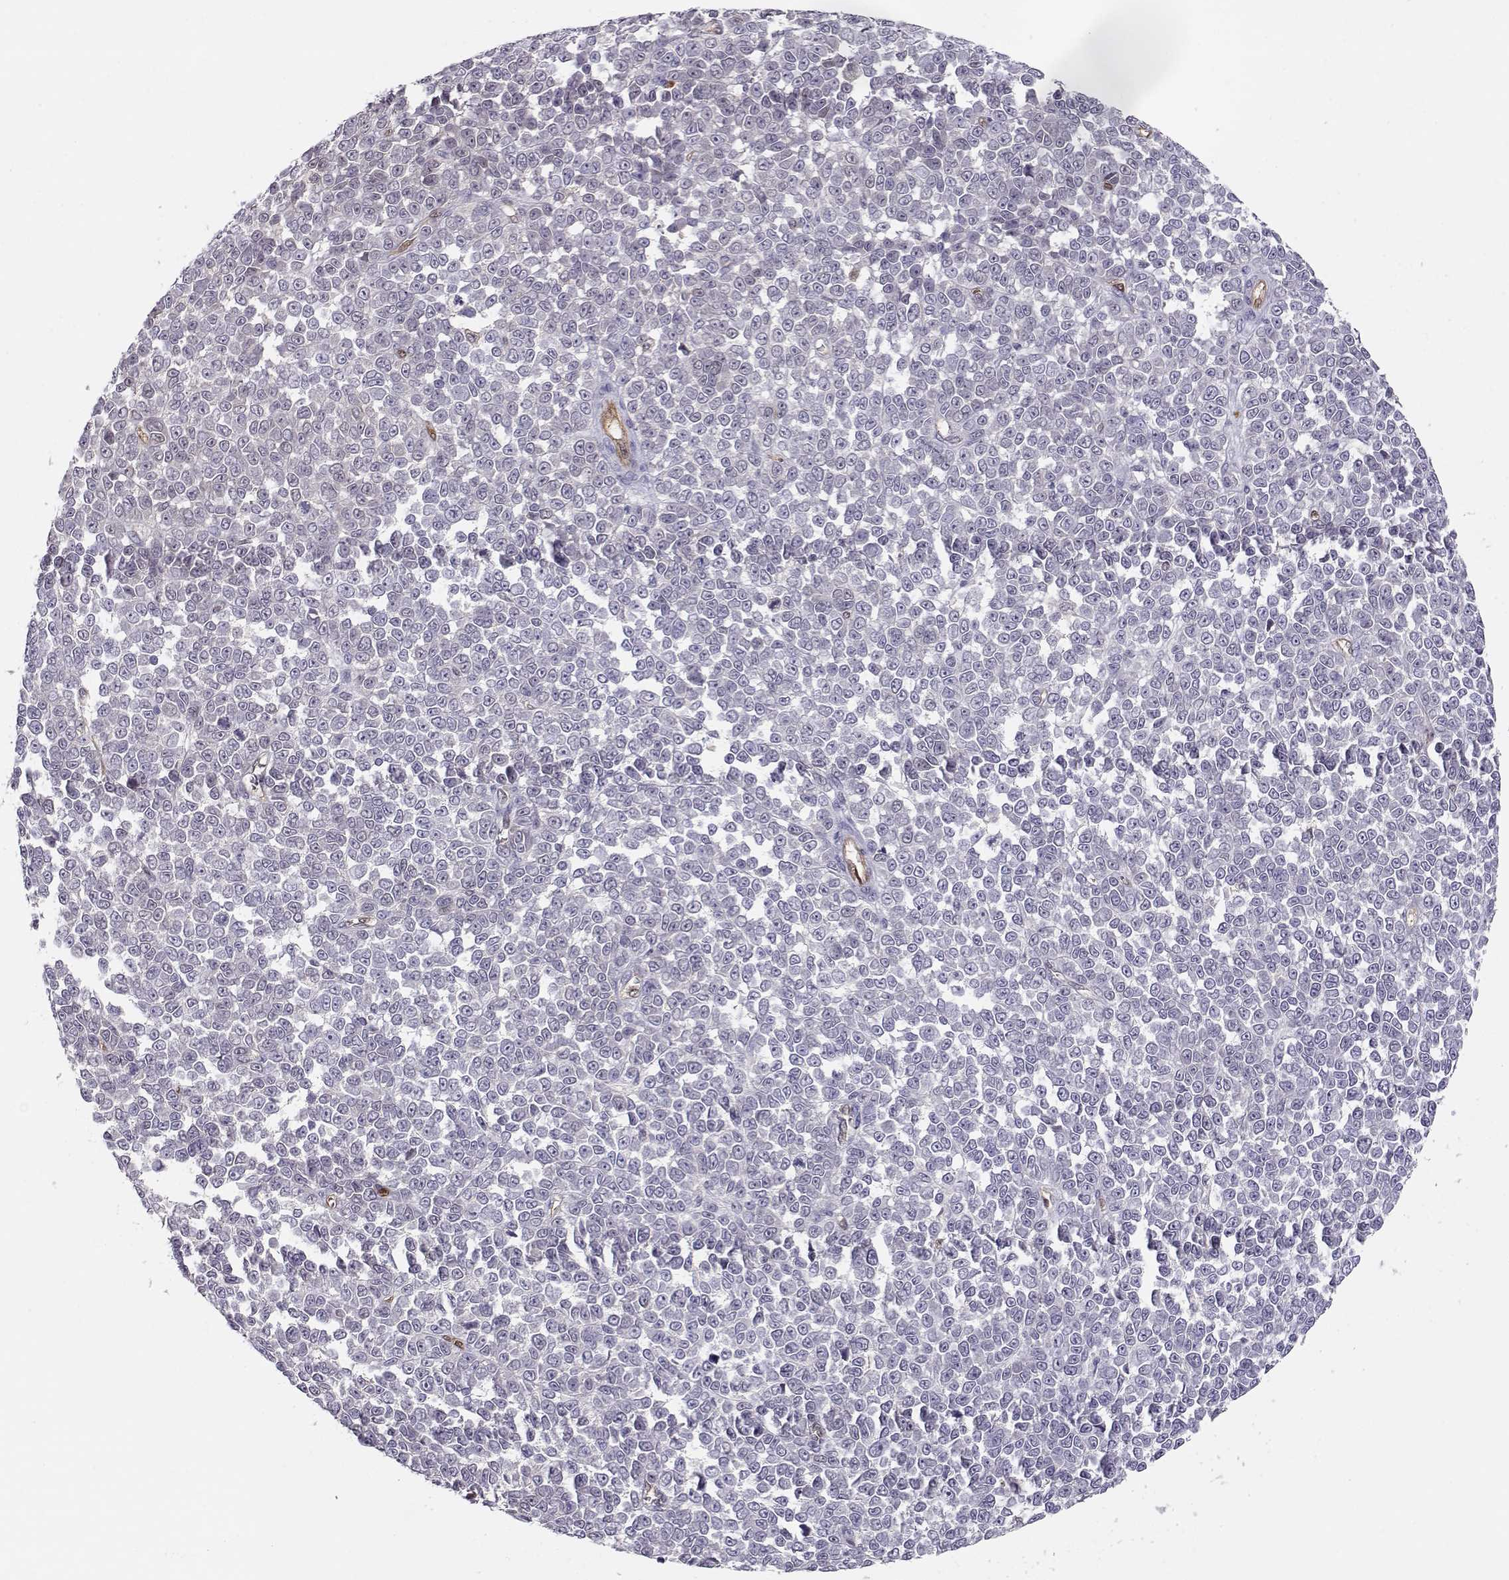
{"staining": {"intensity": "negative", "quantity": "none", "location": "none"}, "tissue": "melanoma", "cell_type": "Tumor cells", "image_type": "cancer", "snomed": [{"axis": "morphology", "description": "Malignant melanoma, NOS"}, {"axis": "topography", "description": "Skin"}], "caption": "Malignant melanoma was stained to show a protein in brown. There is no significant staining in tumor cells.", "gene": "PNP", "patient": {"sex": "female", "age": 95}}